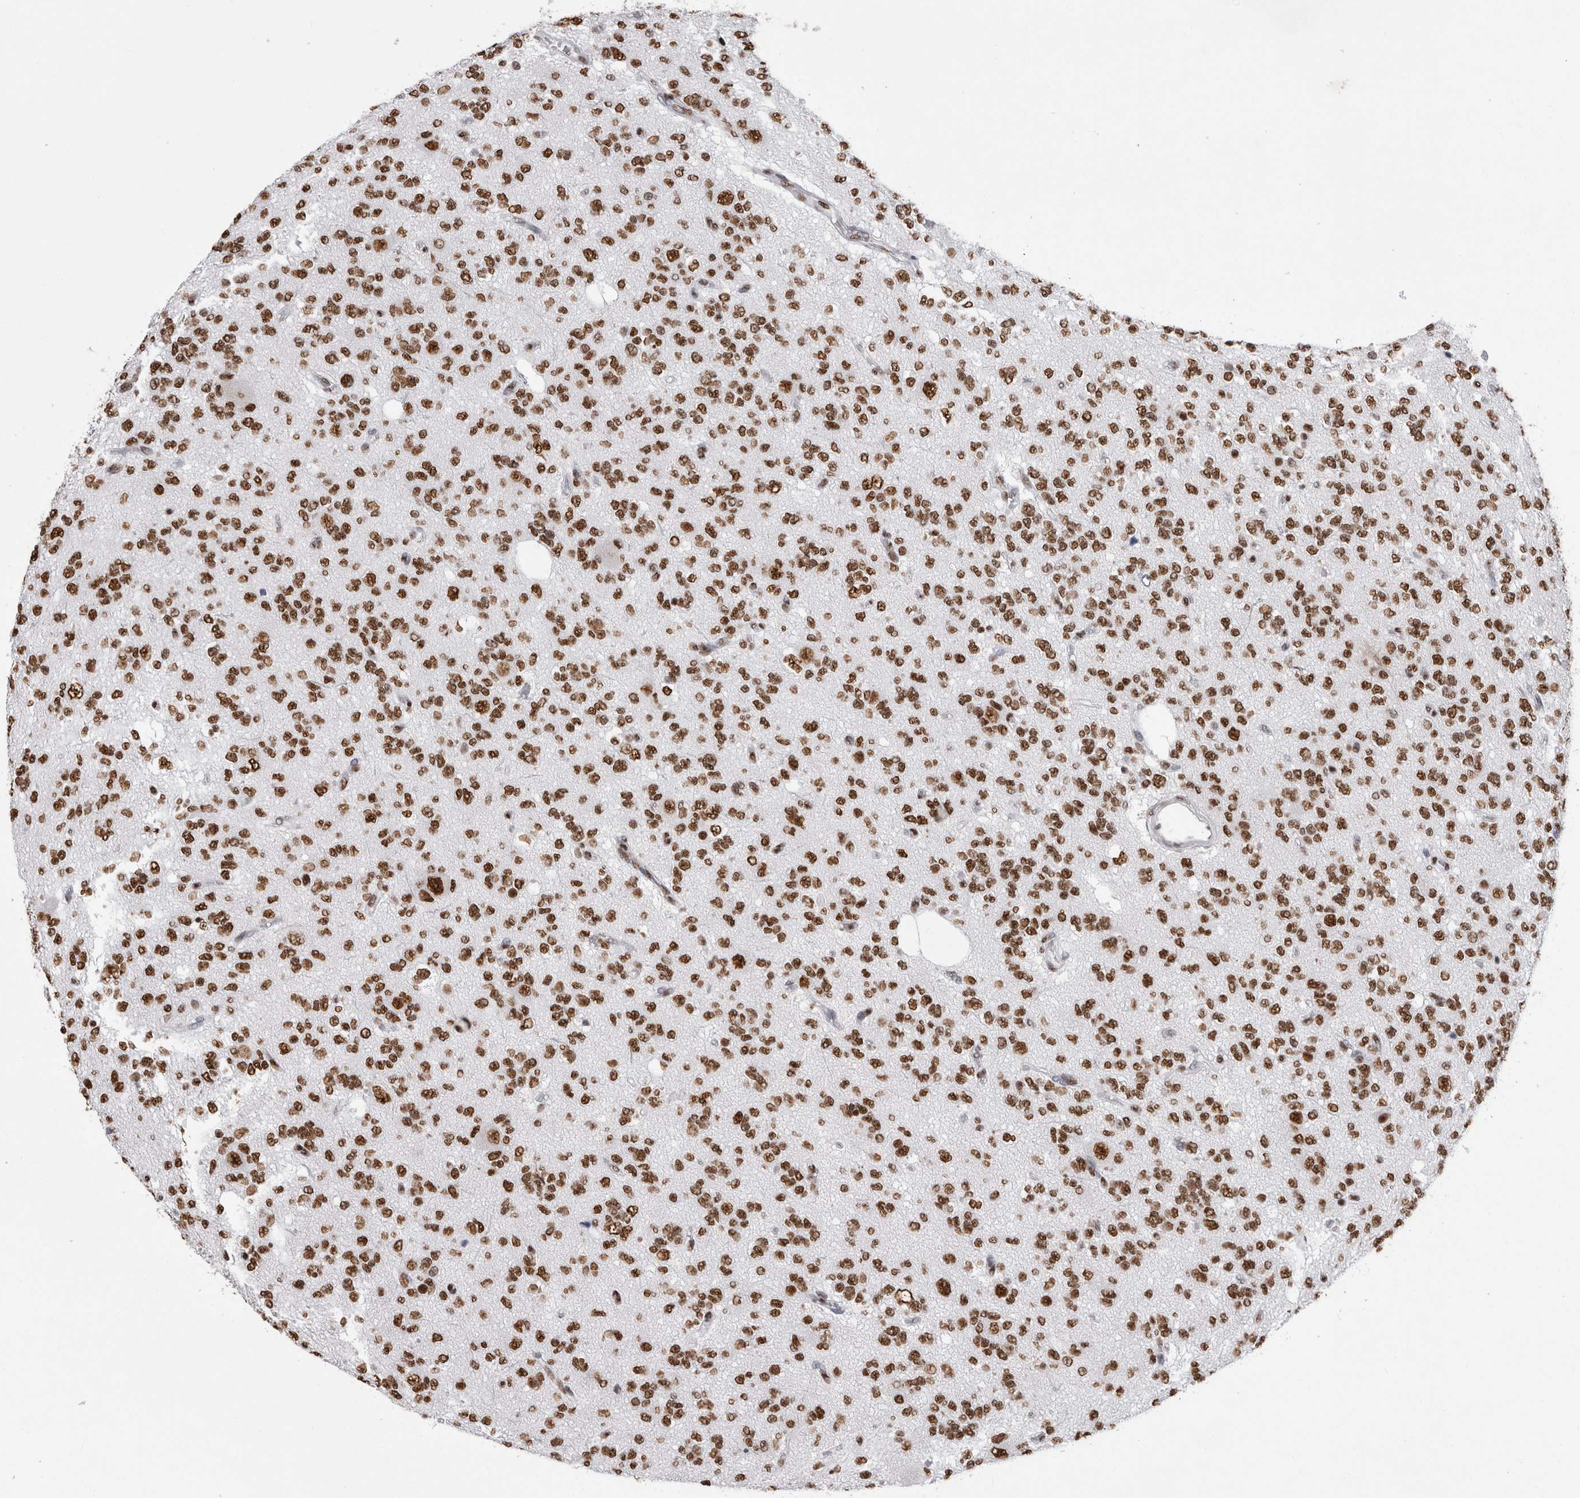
{"staining": {"intensity": "strong", "quantity": ">75%", "location": "nuclear"}, "tissue": "glioma", "cell_type": "Tumor cells", "image_type": "cancer", "snomed": [{"axis": "morphology", "description": "Glioma, malignant, Low grade"}, {"axis": "topography", "description": "Brain"}], "caption": "A histopathology image showing strong nuclear expression in approximately >75% of tumor cells in glioma, as visualized by brown immunohistochemical staining.", "gene": "ALPK3", "patient": {"sex": "male", "age": 38}}